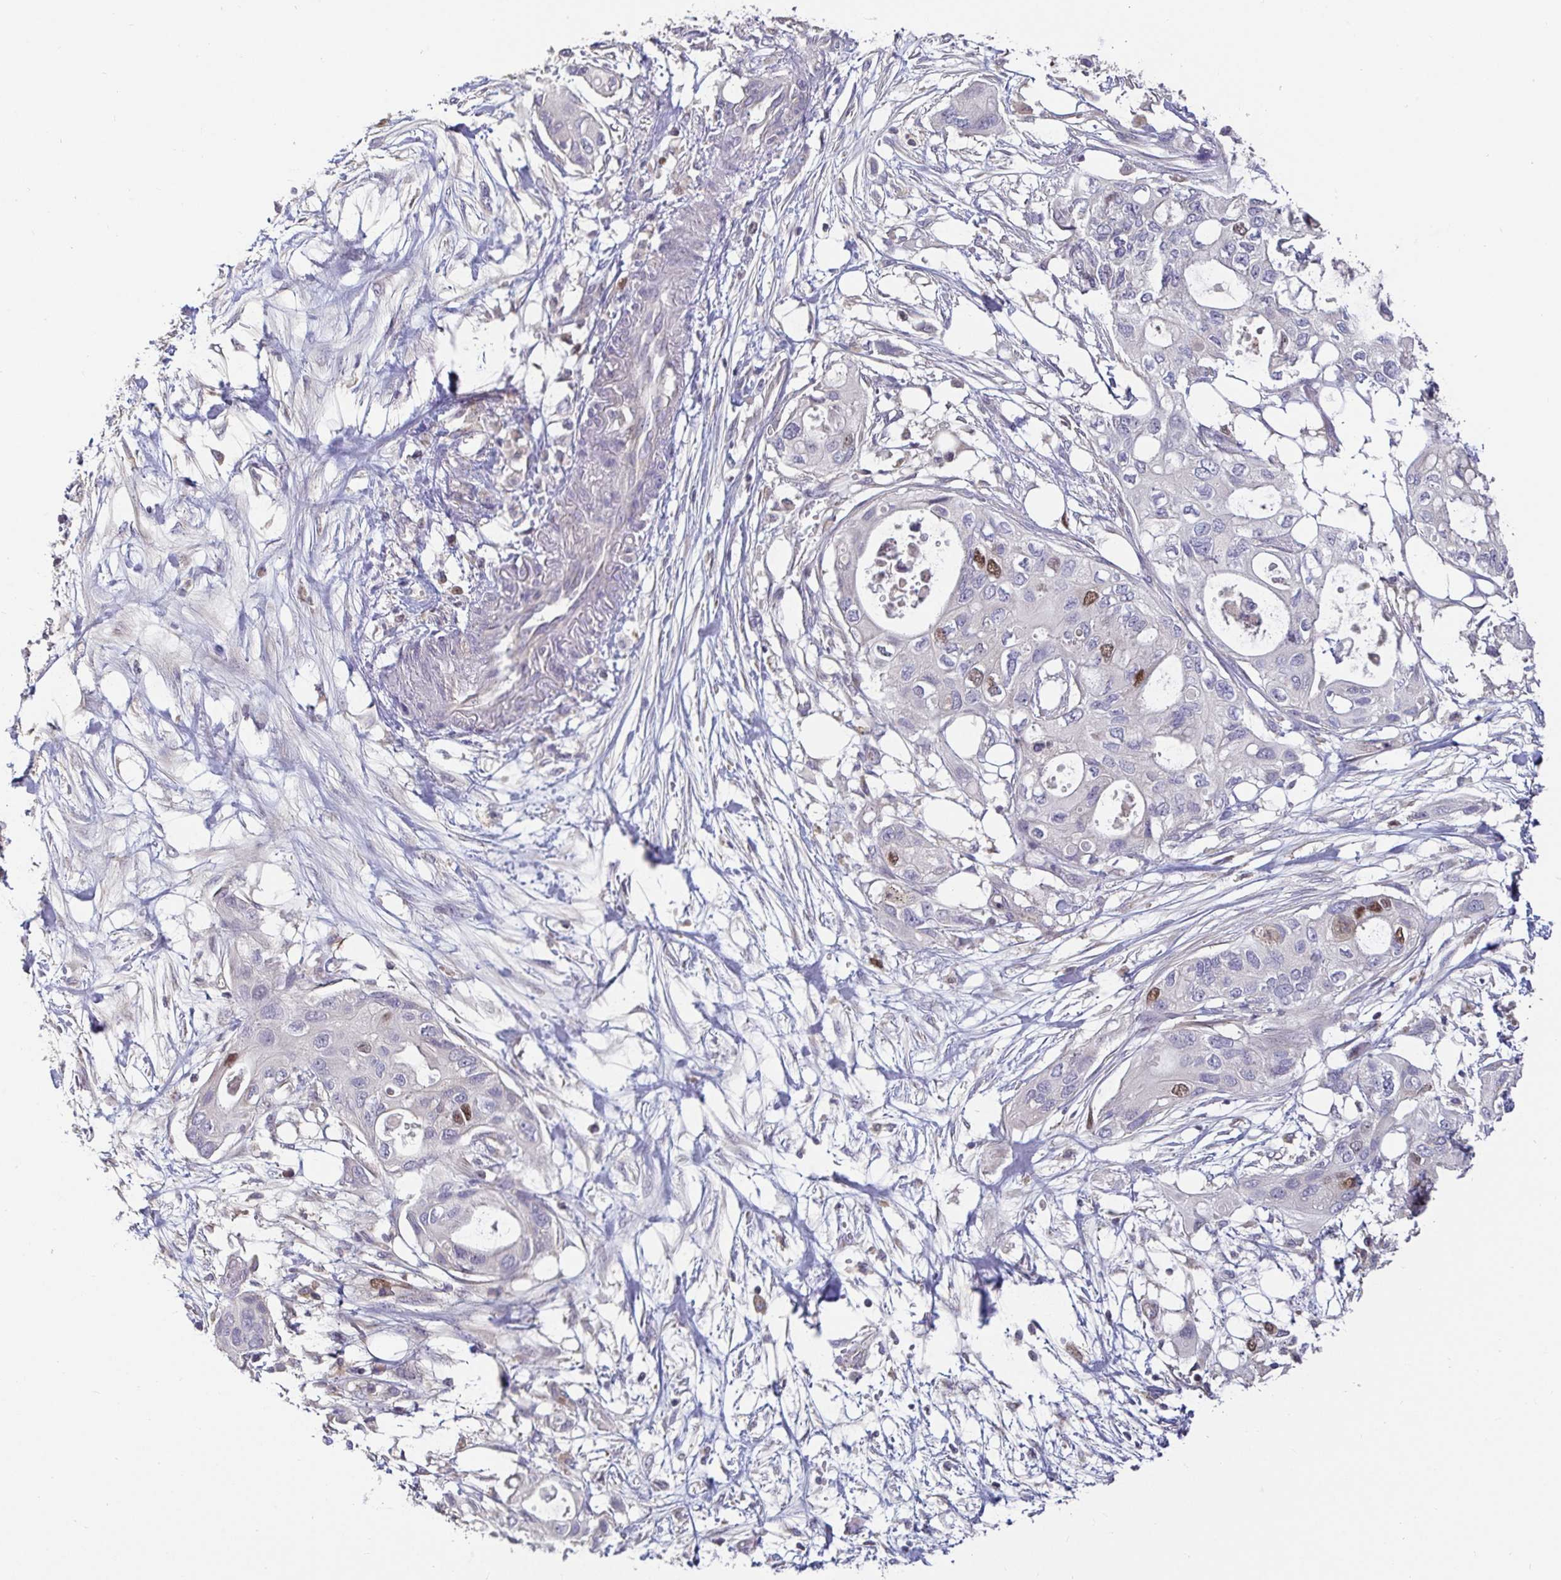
{"staining": {"intensity": "moderate", "quantity": "<25%", "location": "nuclear"}, "tissue": "pancreatic cancer", "cell_type": "Tumor cells", "image_type": "cancer", "snomed": [{"axis": "morphology", "description": "Adenocarcinoma, NOS"}, {"axis": "topography", "description": "Pancreas"}], "caption": "Human adenocarcinoma (pancreatic) stained with a brown dye displays moderate nuclear positive staining in about <25% of tumor cells.", "gene": "ANLN", "patient": {"sex": "female", "age": 63}}